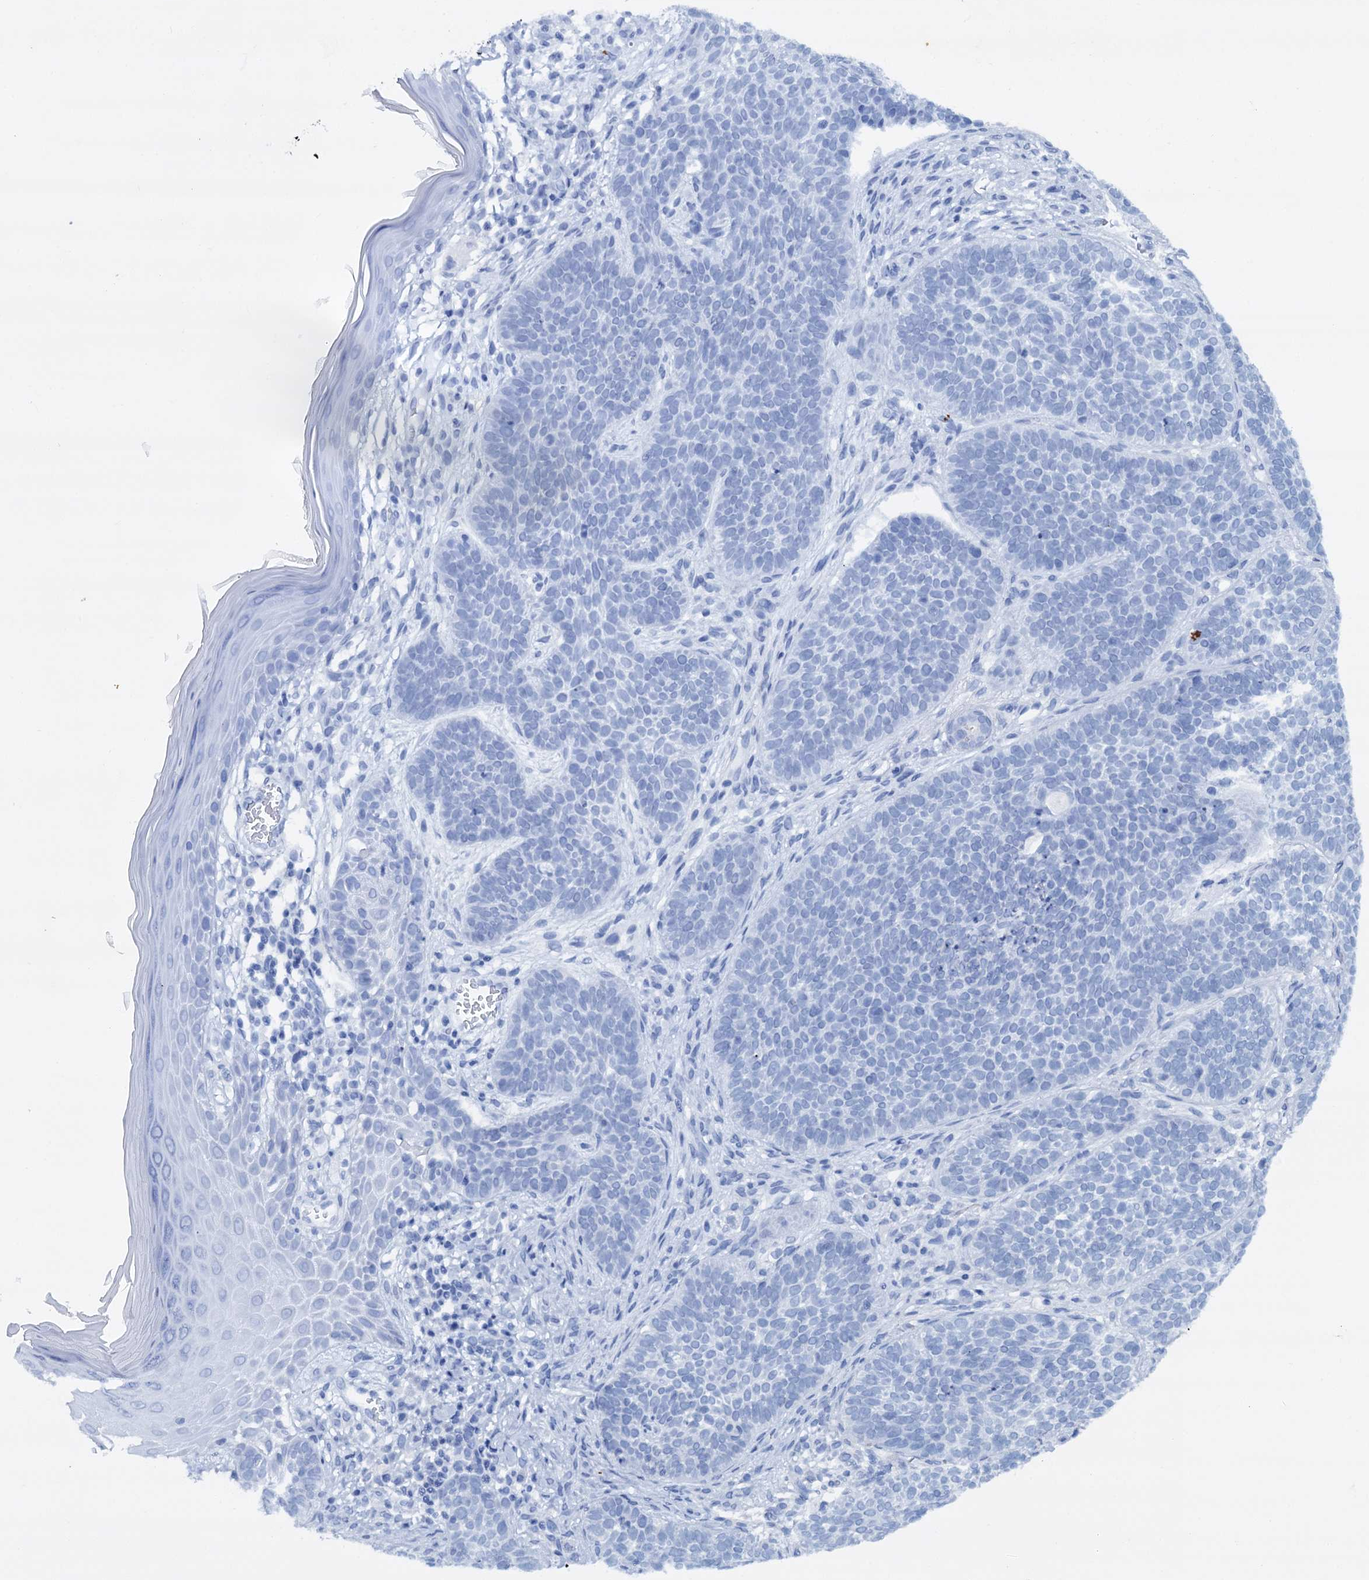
{"staining": {"intensity": "negative", "quantity": "none", "location": "none"}, "tissue": "skin cancer", "cell_type": "Tumor cells", "image_type": "cancer", "snomed": [{"axis": "morphology", "description": "Basal cell carcinoma"}, {"axis": "topography", "description": "Skin"}], "caption": "A histopathology image of basal cell carcinoma (skin) stained for a protein demonstrates no brown staining in tumor cells.", "gene": "ETFBKMT", "patient": {"sex": "male", "age": 85}}